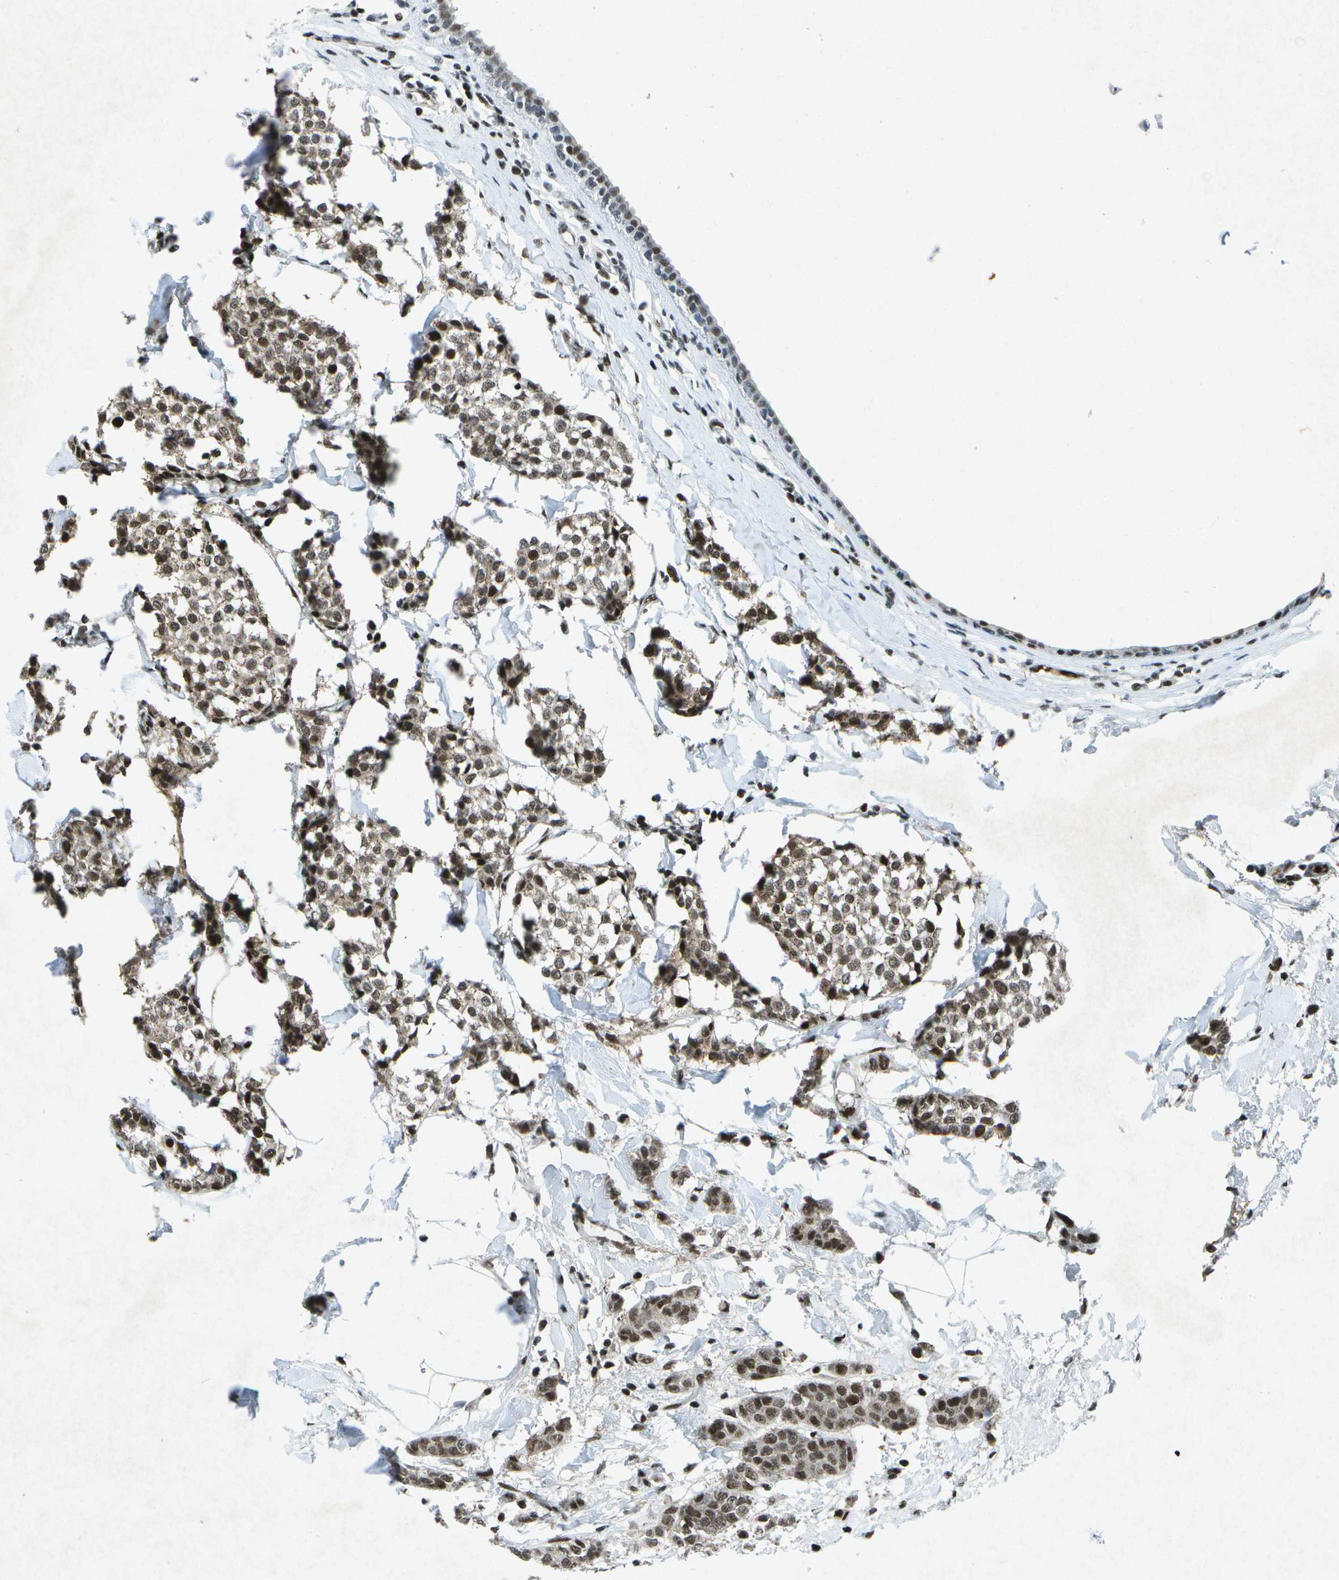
{"staining": {"intensity": "moderate", "quantity": ">75%", "location": "nuclear"}, "tissue": "breast cancer", "cell_type": "Tumor cells", "image_type": "cancer", "snomed": [{"axis": "morphology", "description": "Lobular carcinoma, in situ"}, {"axis": "morphology", "description": "Lobular carcinoma"}, {"axis": "topography", "description": "Breast"}], "caption": "Protein staining shows moderate nuclear staining in about >75% of tumor cells in breast cancer.", "gene": "MTA2", "patient": {"sex": "female", "age": 41}}